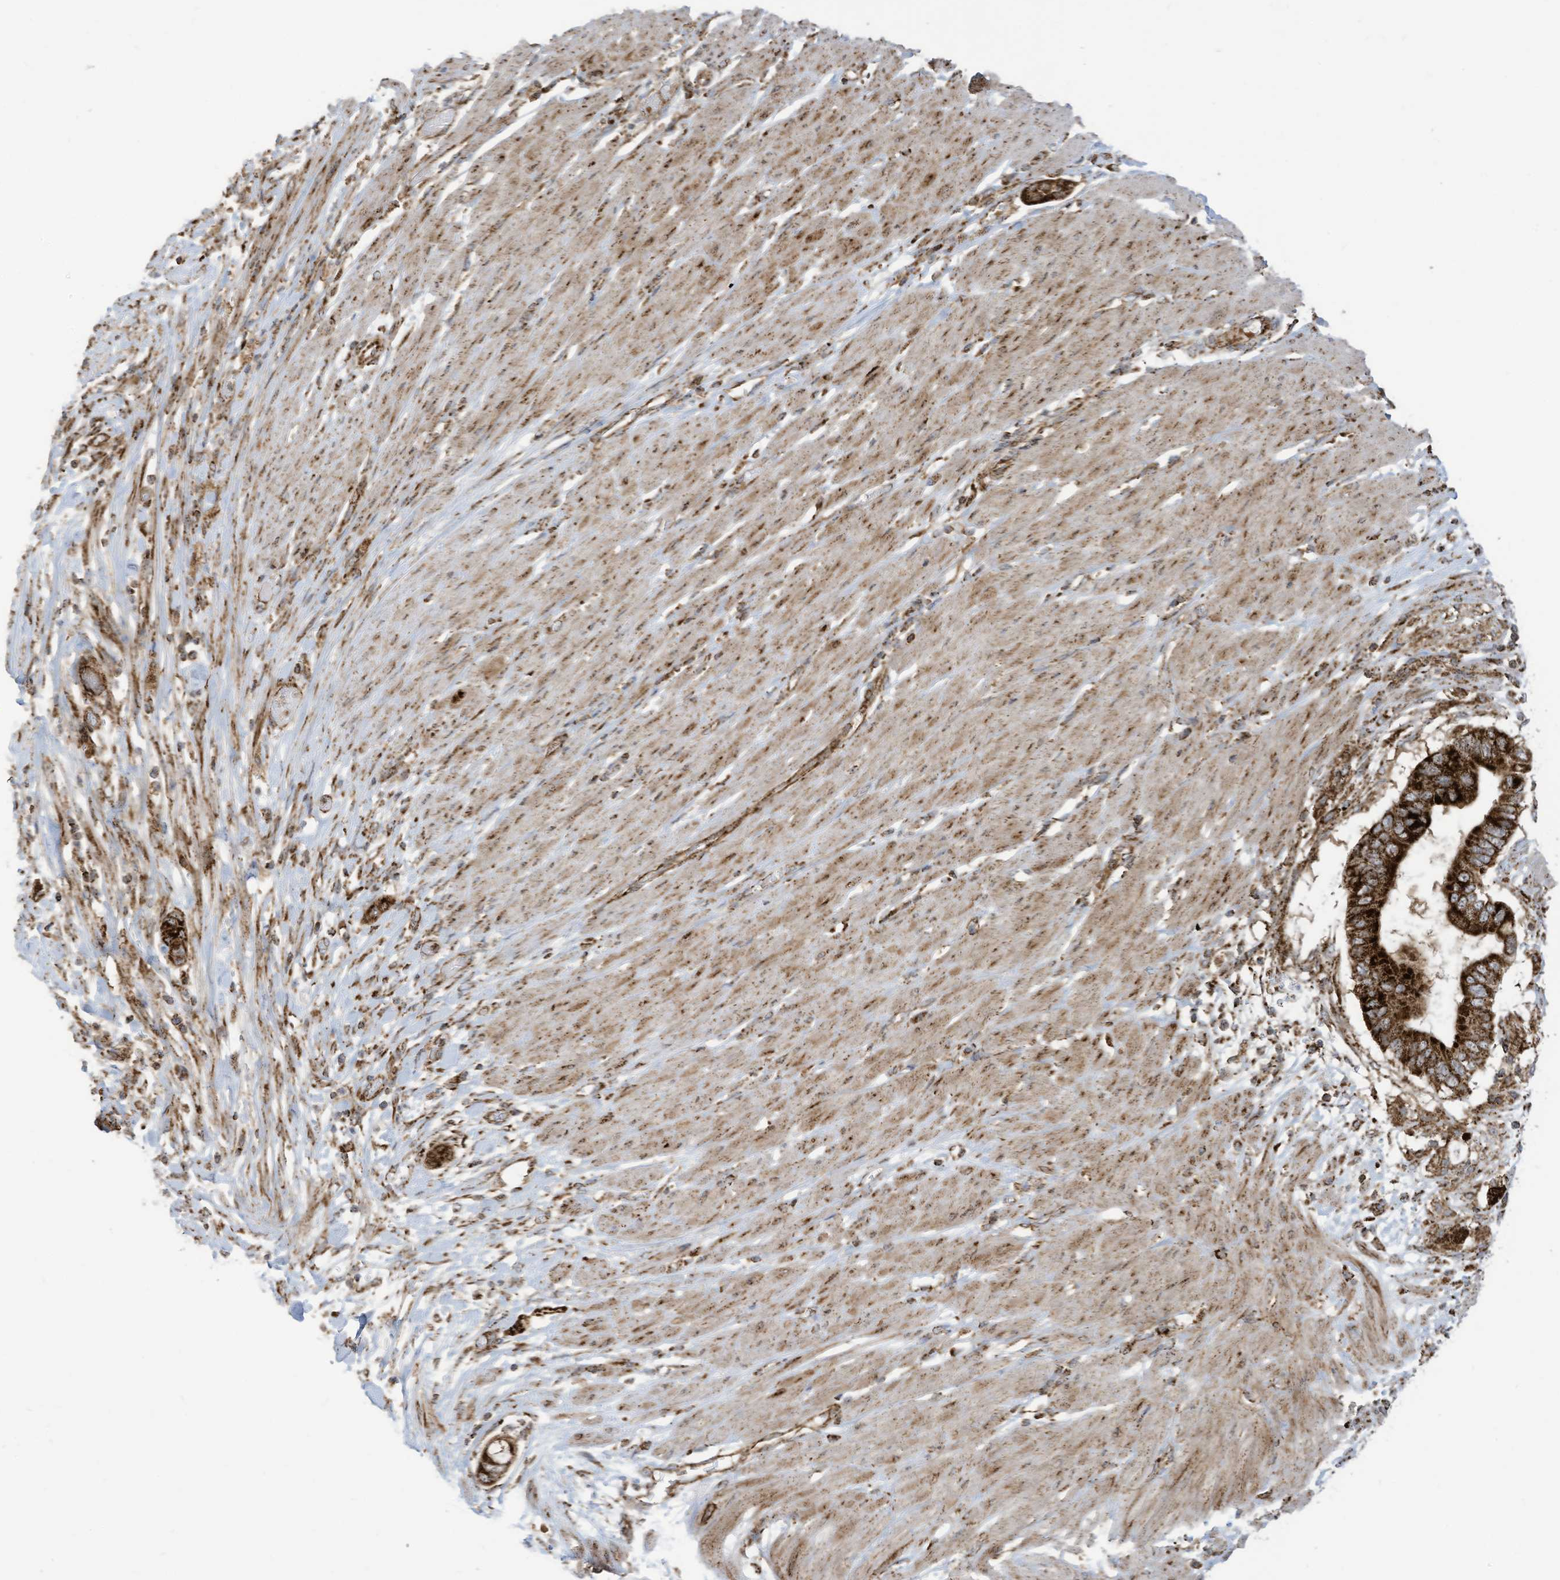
{"staining": {"intensity": "strong", "quantity": ">75%", "location": "cytoplasmic/membranous"}, "tissue": "pancreatic cancer", "cell_type": "Tumor cells", "image_type": "cancer", "snomed": [{"axis": "morphology", "description": "Adenocarcinoma, NOS"}, {"axis": "topography", "description": "Pancreas"}], "caption": "Pancreatic adenocarcinoma stained for a protein (brown) demonstrates strong cytoplasmic/membranous positive positivity in about >75% of tumor cells.", "gene": "COX10", "patient": {"sex": "male", "age": 68}}